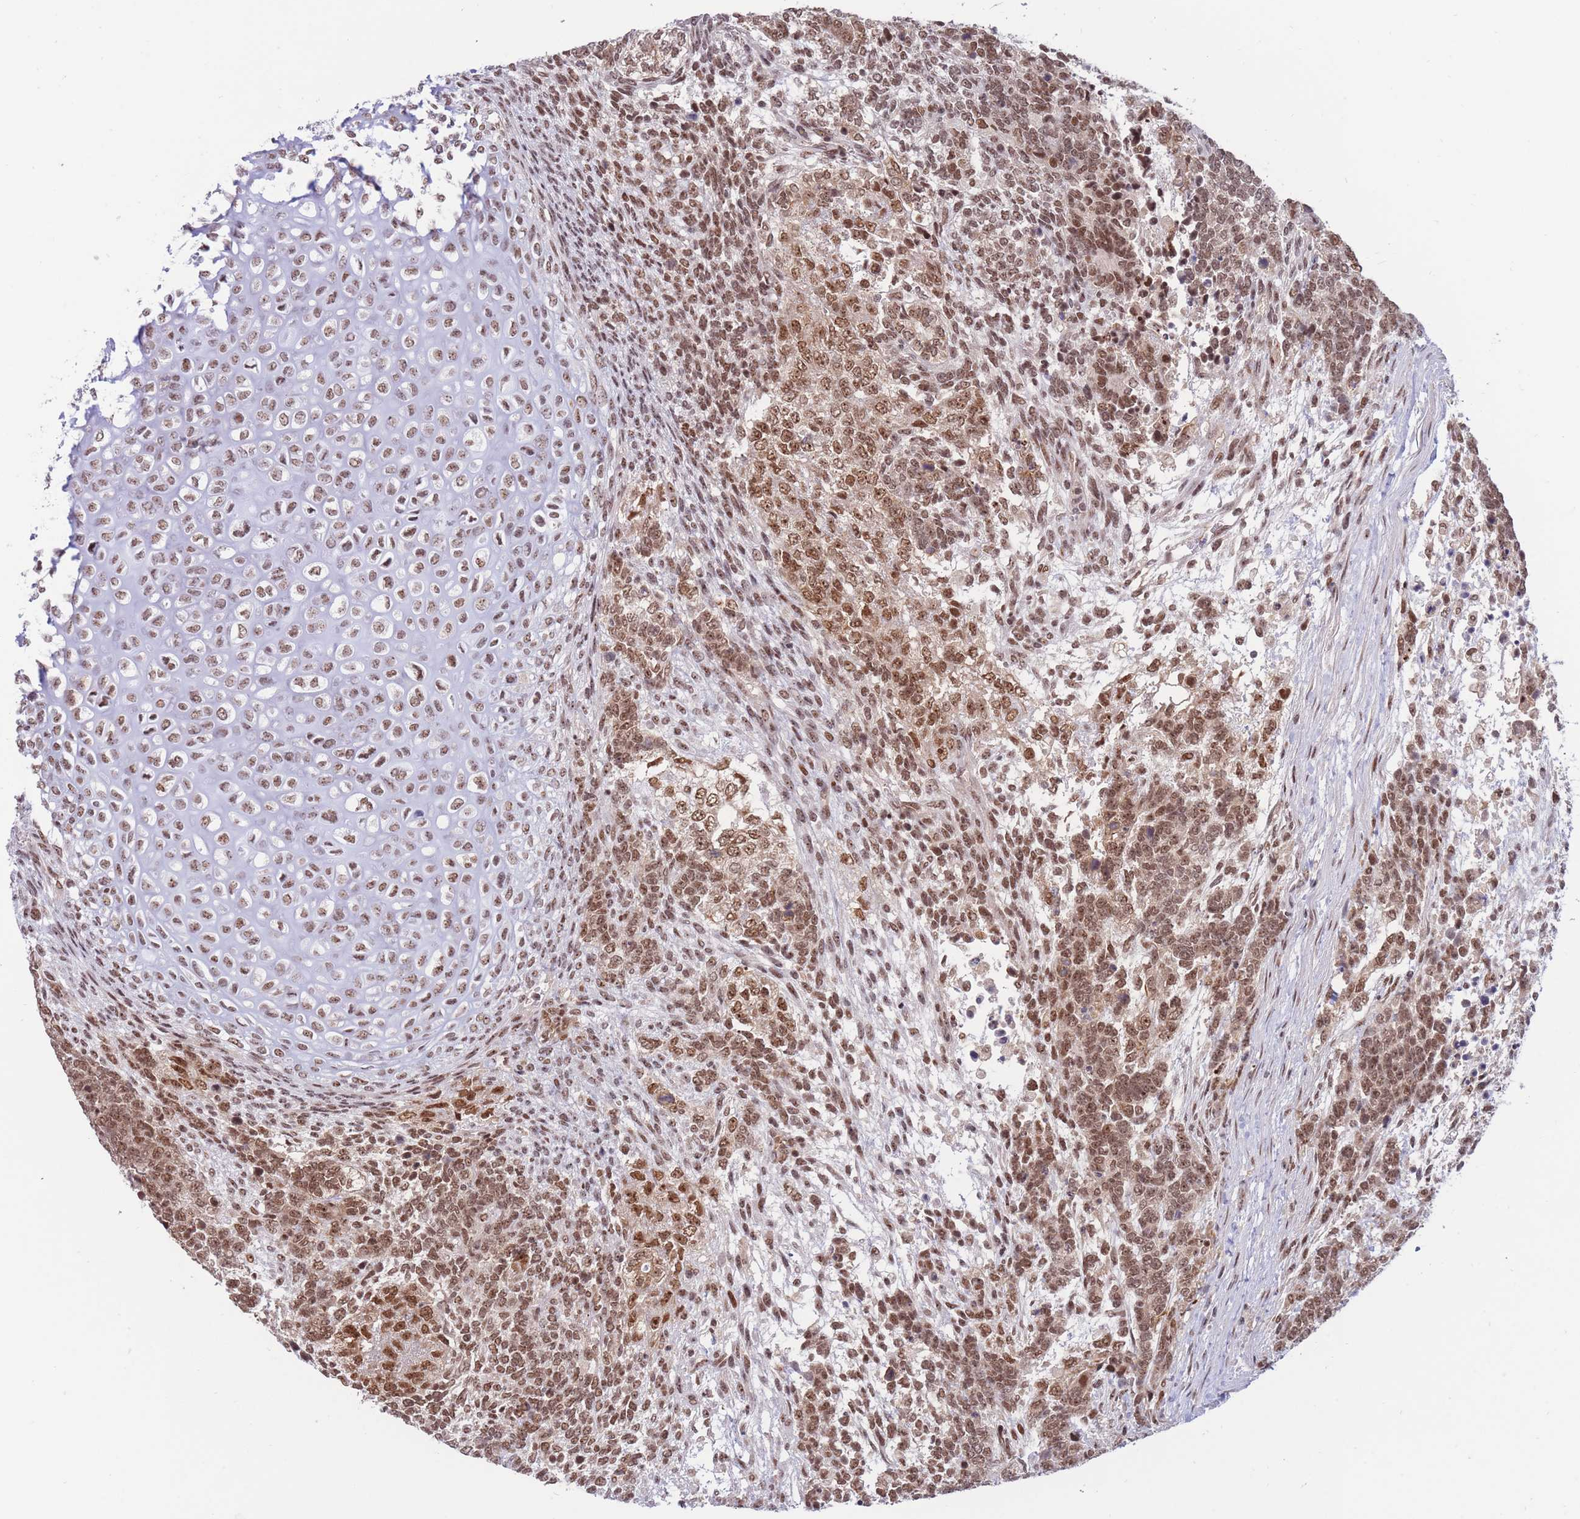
{"staining": {"intensity": "moderate", "quantity": ">75%", "location": "nuclear"}, "tissue": "testis cancer", "cell_type": "Tumor cells", "image_type": "cancer", "snomed": [{"axis": "morphology", "description": "Carcinoma, Embryonal, NOS"}, {"axis": "topography", "description": "Testis"}], "caption": "The photomicrograph shows immunohistochemical staining of testis embryonal carcinoma. There is moderate nuclear positivity is present in approximately >75% of tumor cells.", "gene": "TARBP2", "patient": {"sex": "male", "age": 23}}